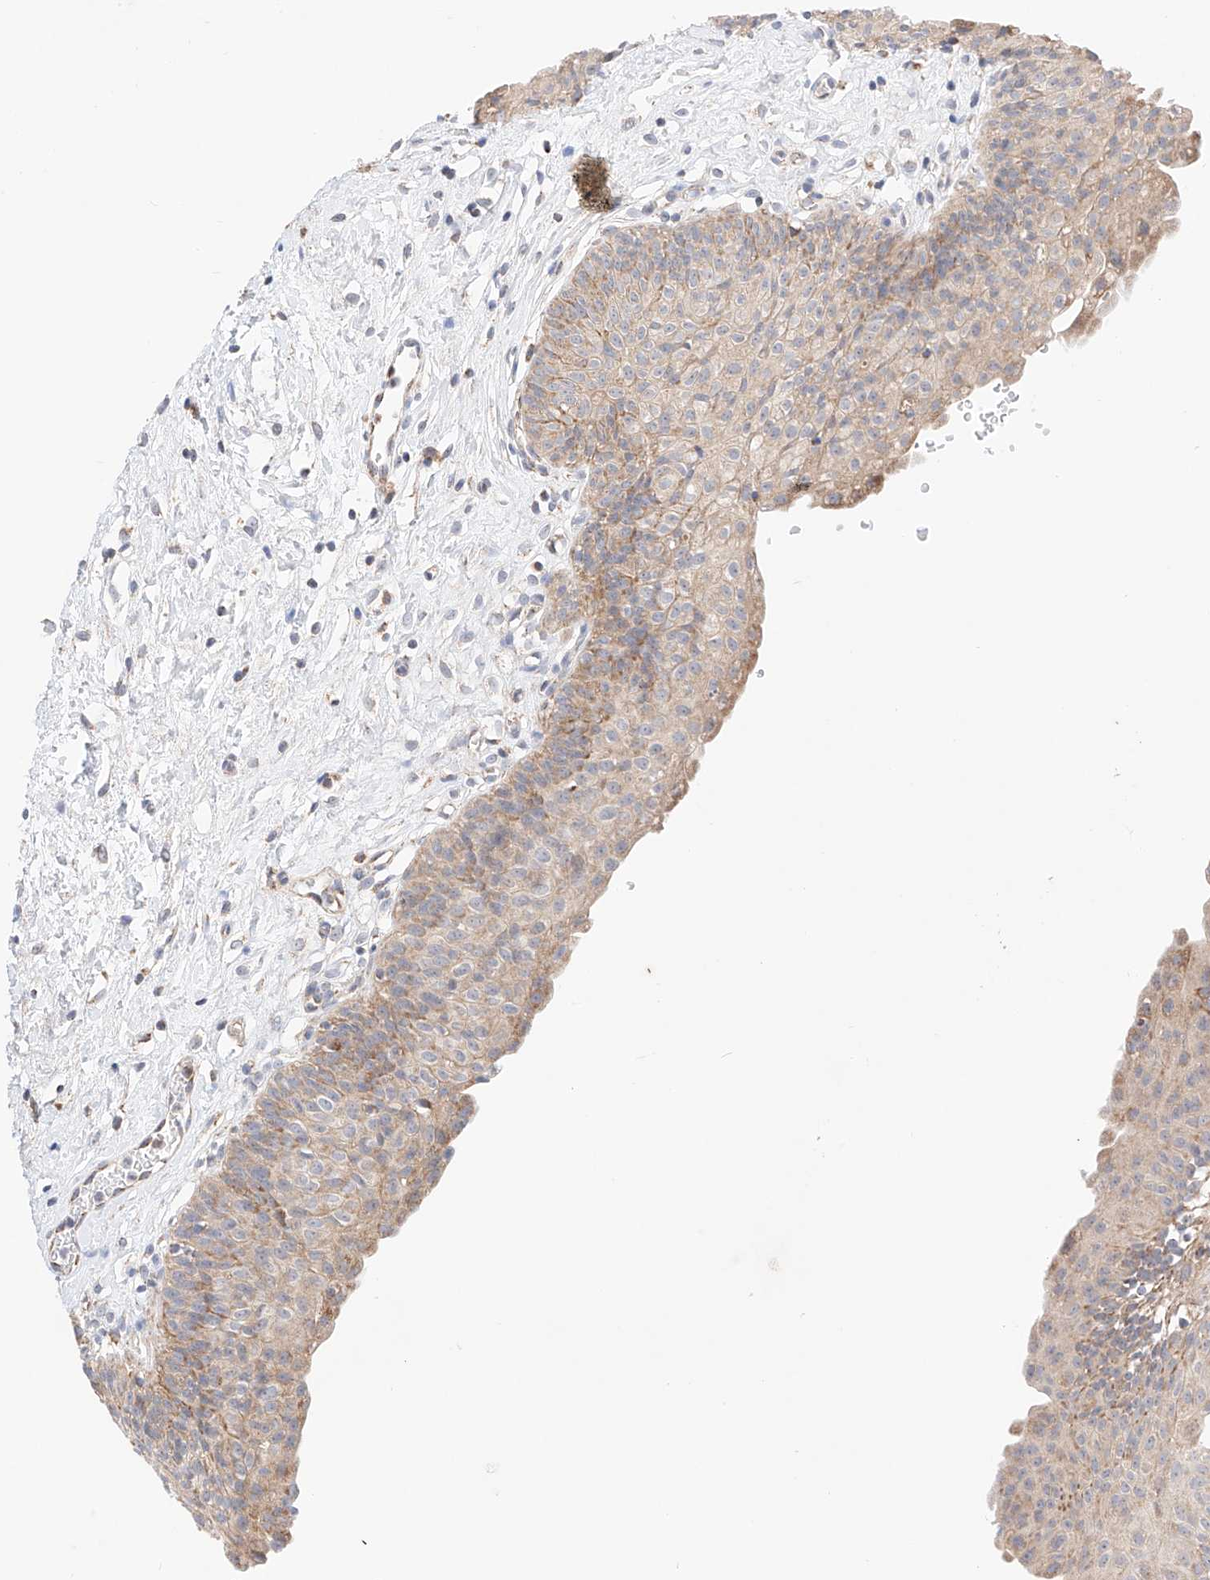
{"staining": {"intensity": "moderate", "quantity": "25%-75%", "location": "cytoplasmic/membranous"}, "tissue": "urinary bladder", "cell_type": "Urothelial cells", "image_type": "normal", "snomed": [{"axis": "morphology", "description": "Normal tissue, NOS"}, {"axis": "topography", "description": "Urinary bladder"}], "caption": "This histopathology image exhibits IHC staining of benign human urinary bladder, with medium moderate cytoplasmic/membranous staining in approximately 25%-75% of urothelial cells.", "gene": "KTI12", "patient": {"sex": "male", "age": 51}}